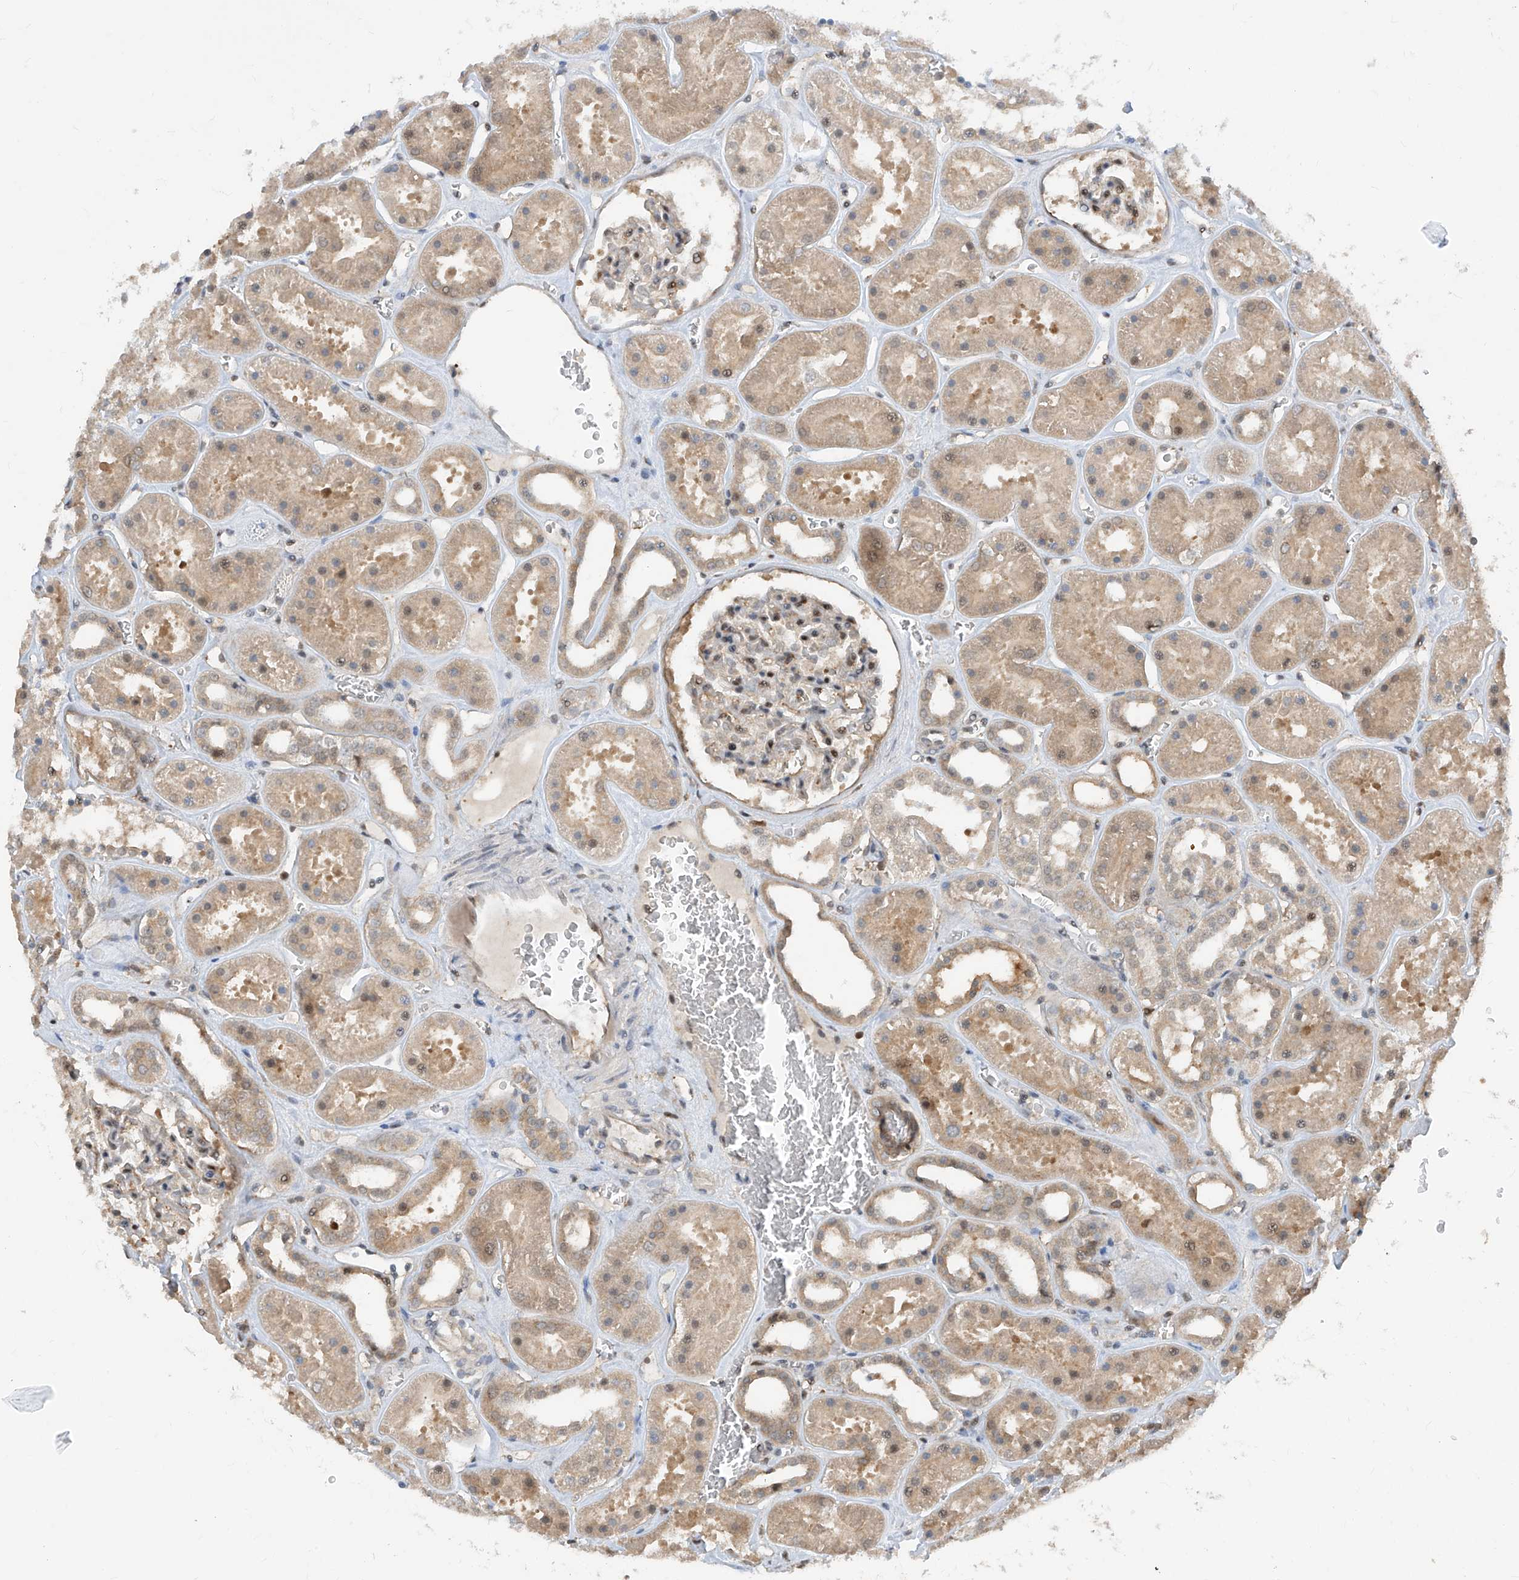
{"staining": {"intensity": "moderate", "quantity": "<25%", "location": "nuclear"}, "tissue": "kidney", "cell_type": "Cells in glomeruli", "image_type": "normal", "snomed": [{"axis": "morphology", "description": "Normal tissue, NOS"}, {"axis": "topography", "description": "Kidney"}], "caption": "The histopathology image demonstrates a brown stain indicating the presence of a protein in the nuclear of cells in glomeruli in kidney.", "gene": "ZNF358", "patient": {"sex": "female", "age": 41}}